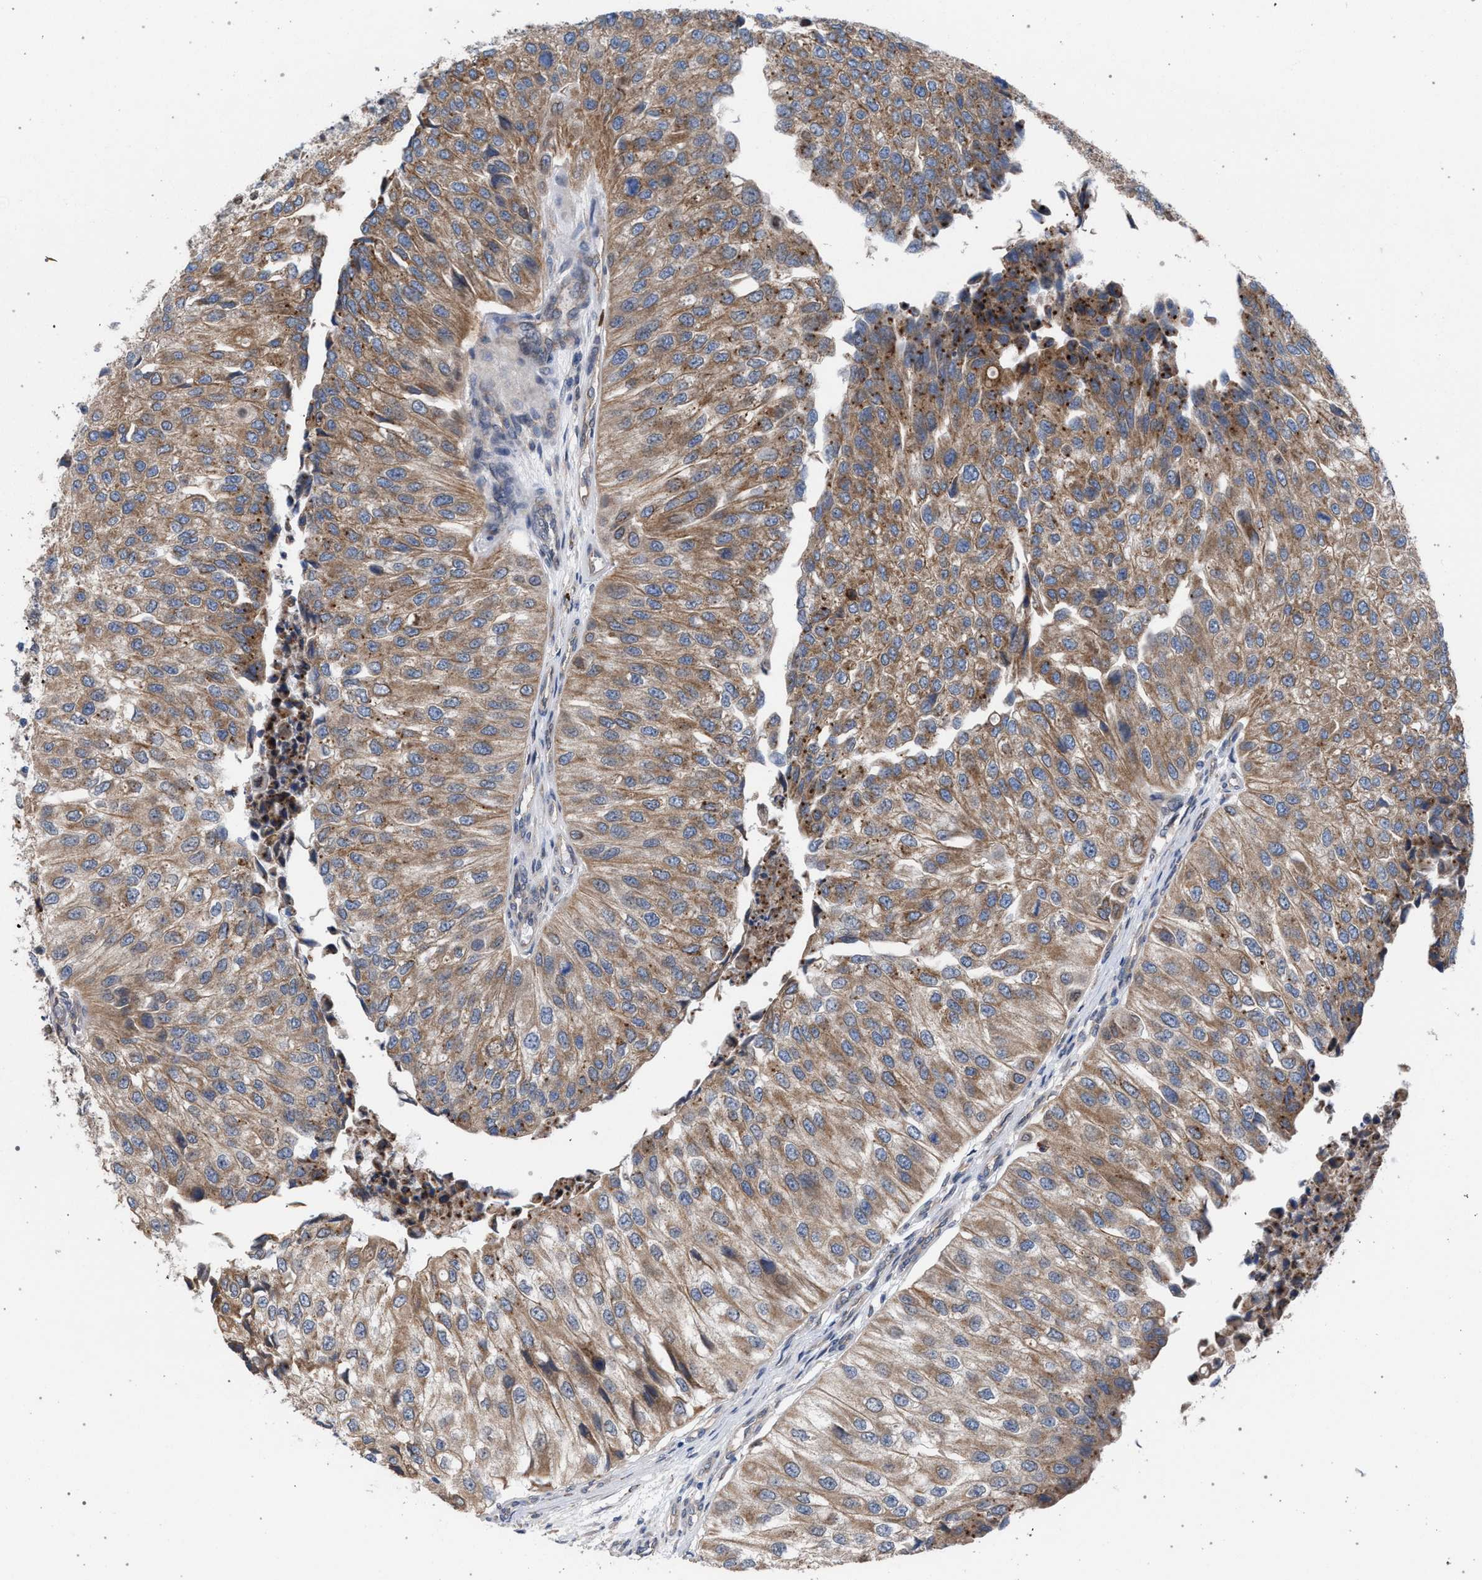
{"staining": {"intensity": "moderate", "quantity": ">75%", "location": "cytoplasmic/membranous"}, "tissue": "urothelial cancer", "cell_type": "Tumor cells", "image_type": "cancer", "snomed": [{"axis": "morphology", "description": "Urothelial carcinoma, High grade"}, {"axis": "topography", "description": "Kidney"}, {"axis": "topography", "description": "Urinary bladder"}], "caption": "High-grade urothelial carcinoma tissue exhibits moderate cytoplasmic/membranous positivity in approximately >75% of tumor cells The staining was performed using DAB (3,3'-diaminobenzidine), with brown indicating positive protein expression. Nuclei are stained blue with hematoxylin.", "gene": "ARPC5L", "patient": {"sex": "male", "age": 77}}